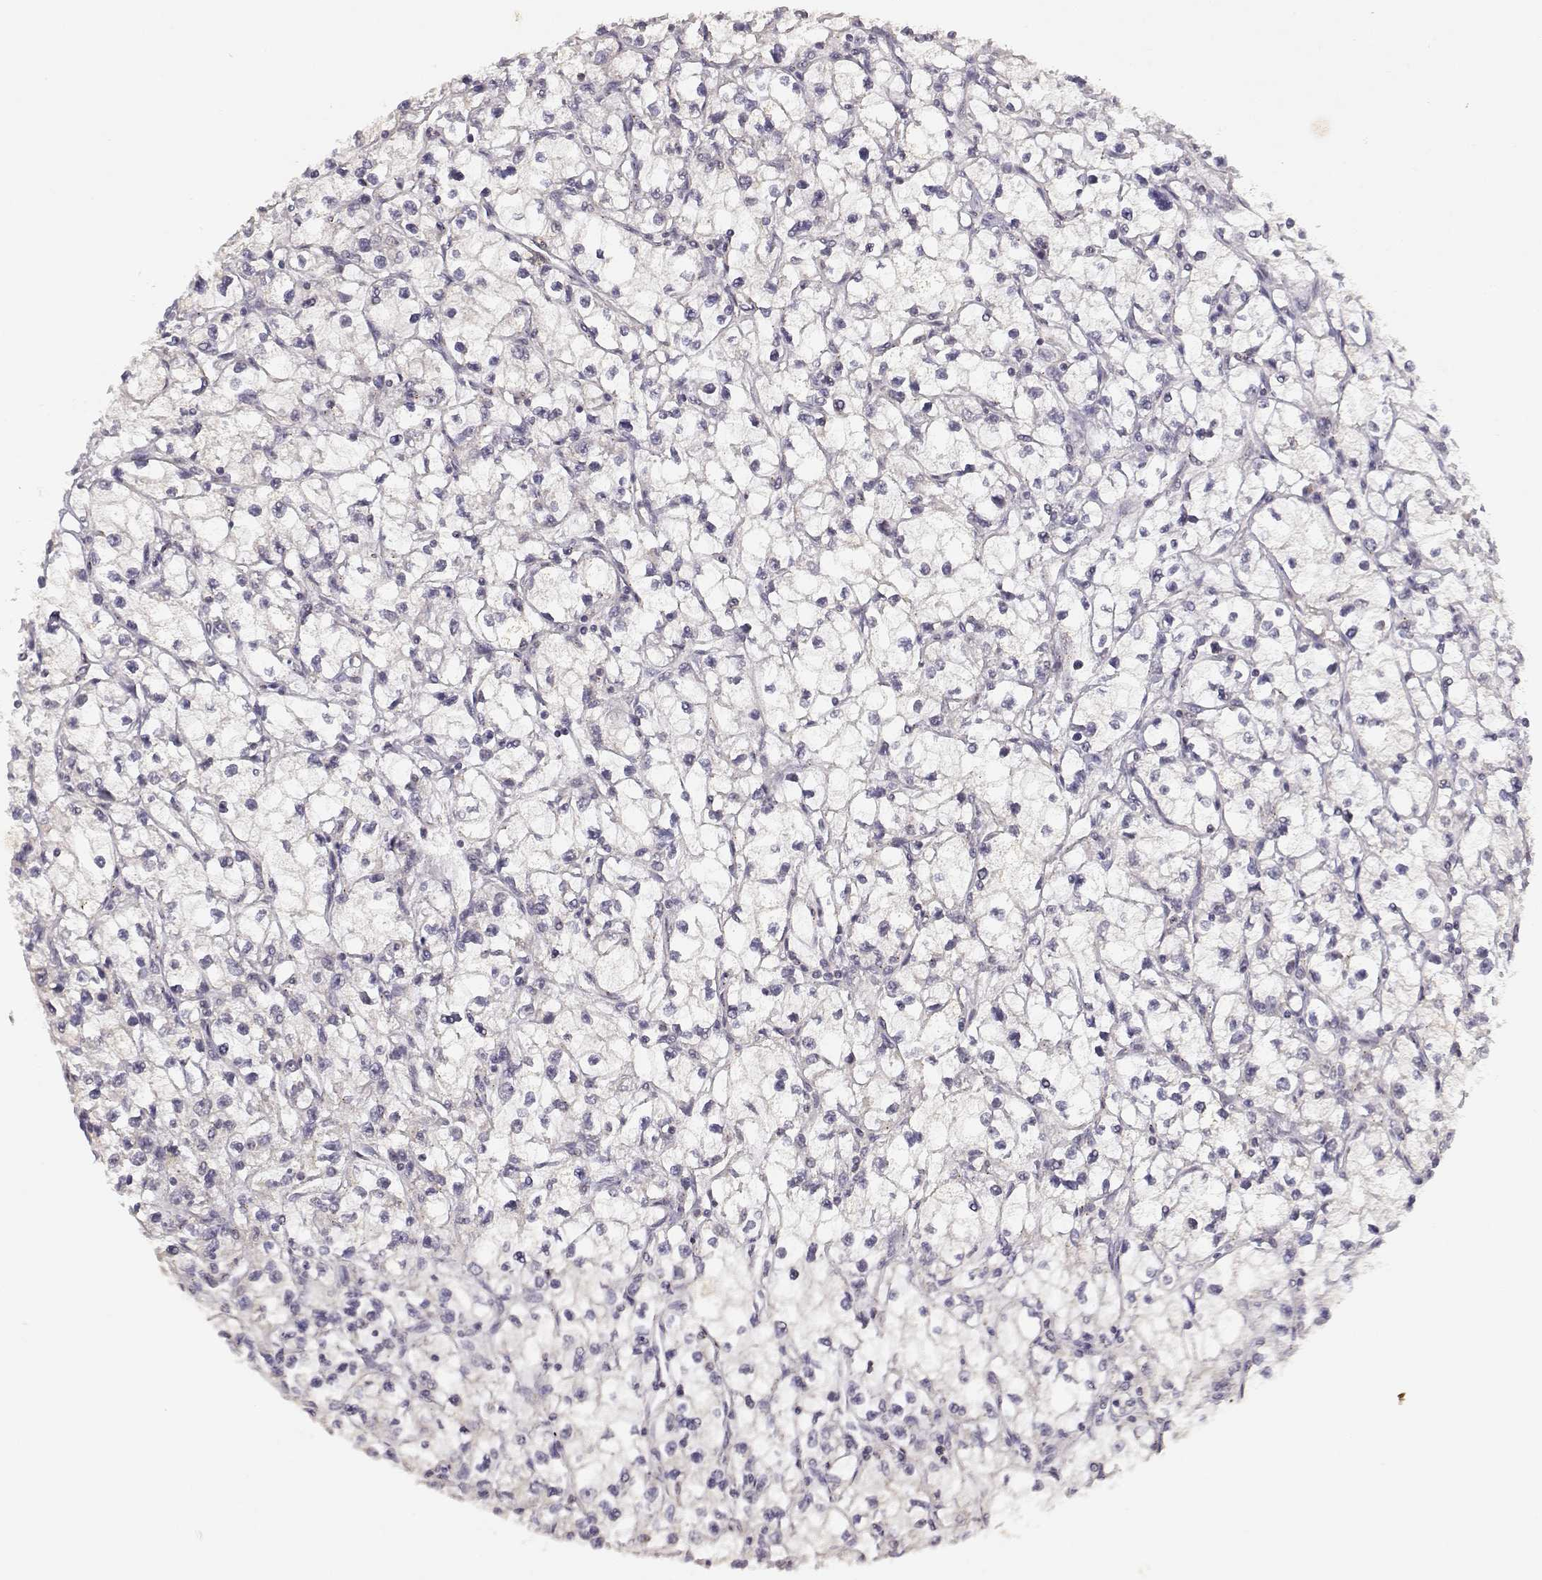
{"staining": {"intensity": "negative", "quantity": "none", "location": "none"}, "tissue": "renal cancer", "cell_type": "Tumor cells", "image_type": "cancer", "snomed": [{"axis": "morphology", "description": "Adenocarcinoma, NOS"}, {"axis": "topography", "description": "Kidney"}], "caption": "A micrograph of human adenocarcinoma (renal) is negative for staining in tumor cells.", "gene": "RAD51", "patient": {"sex": "male", "age": 67}}